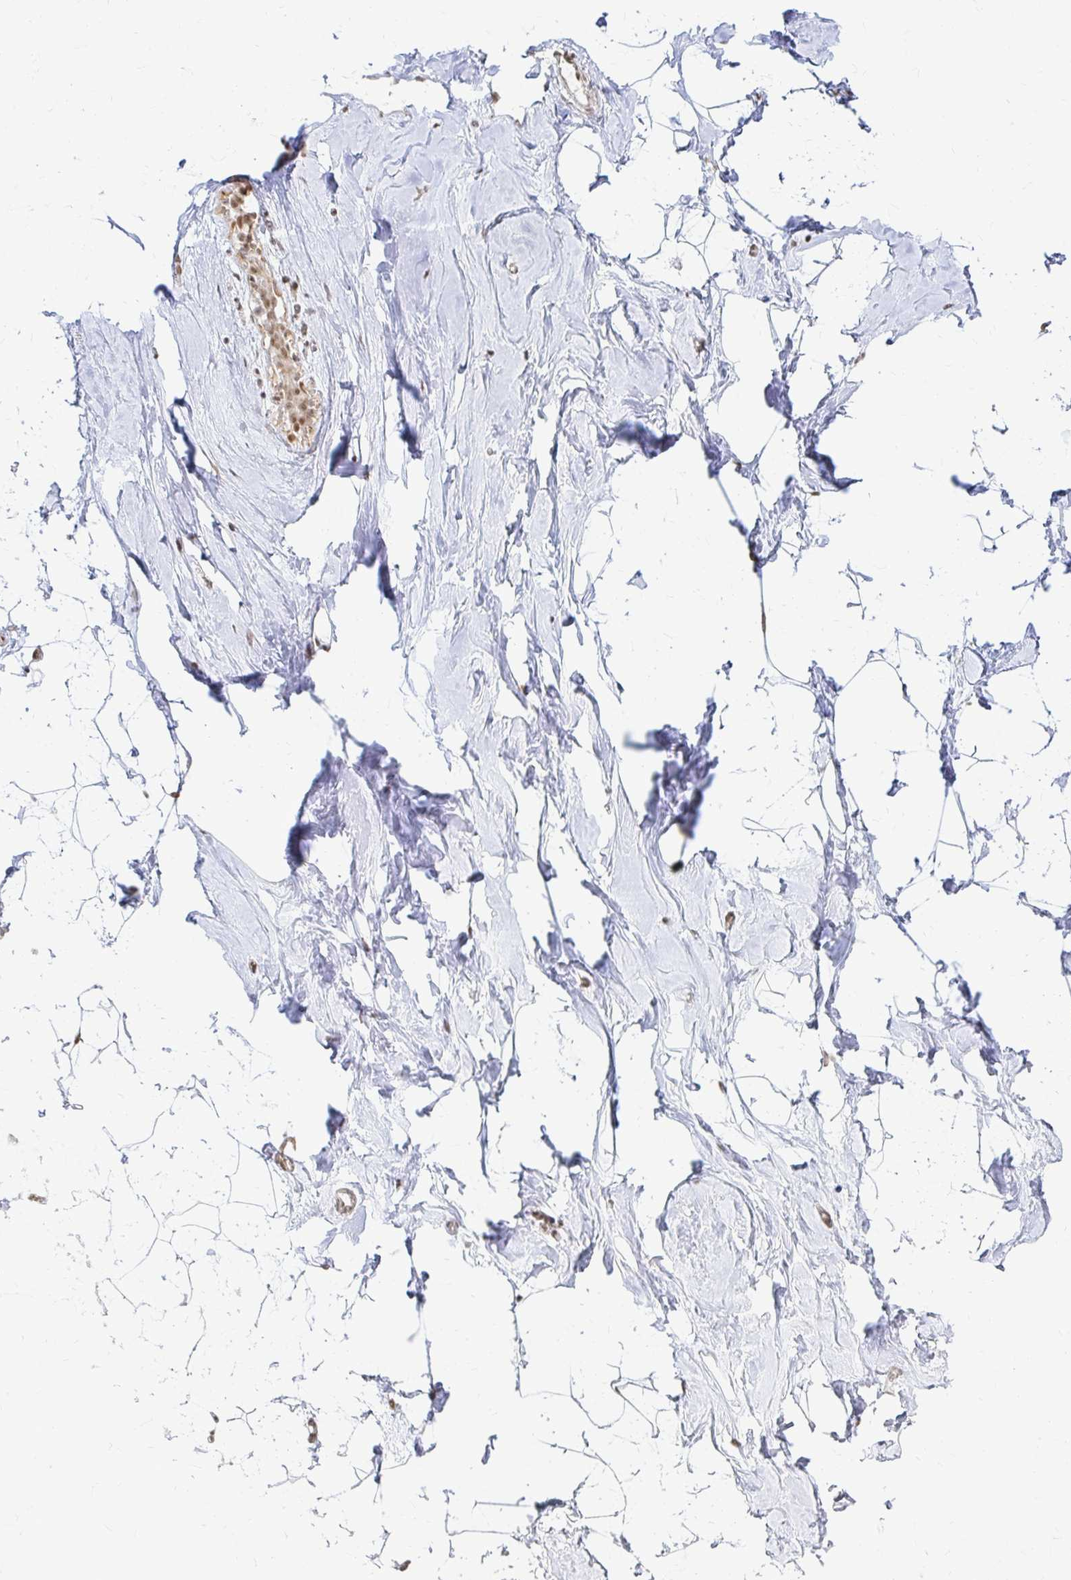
{"staining": {"intensity": "negative", "quantity": "none", "location": "none"}, "tissue": "breast", "cell_type": "Adipocytes", "image_type": "normal", "snomed": [{"axis": "morphology", "description": "Normal tissue, NOS"}, {"axis": "topography", "description": "Breast"}], "caption": "Human breast stained for a protein using immunohistochemistry shows no staining in adipocytes.", "gene": "HNRNPU", "patient": {"sex": "female", "age": 32}}